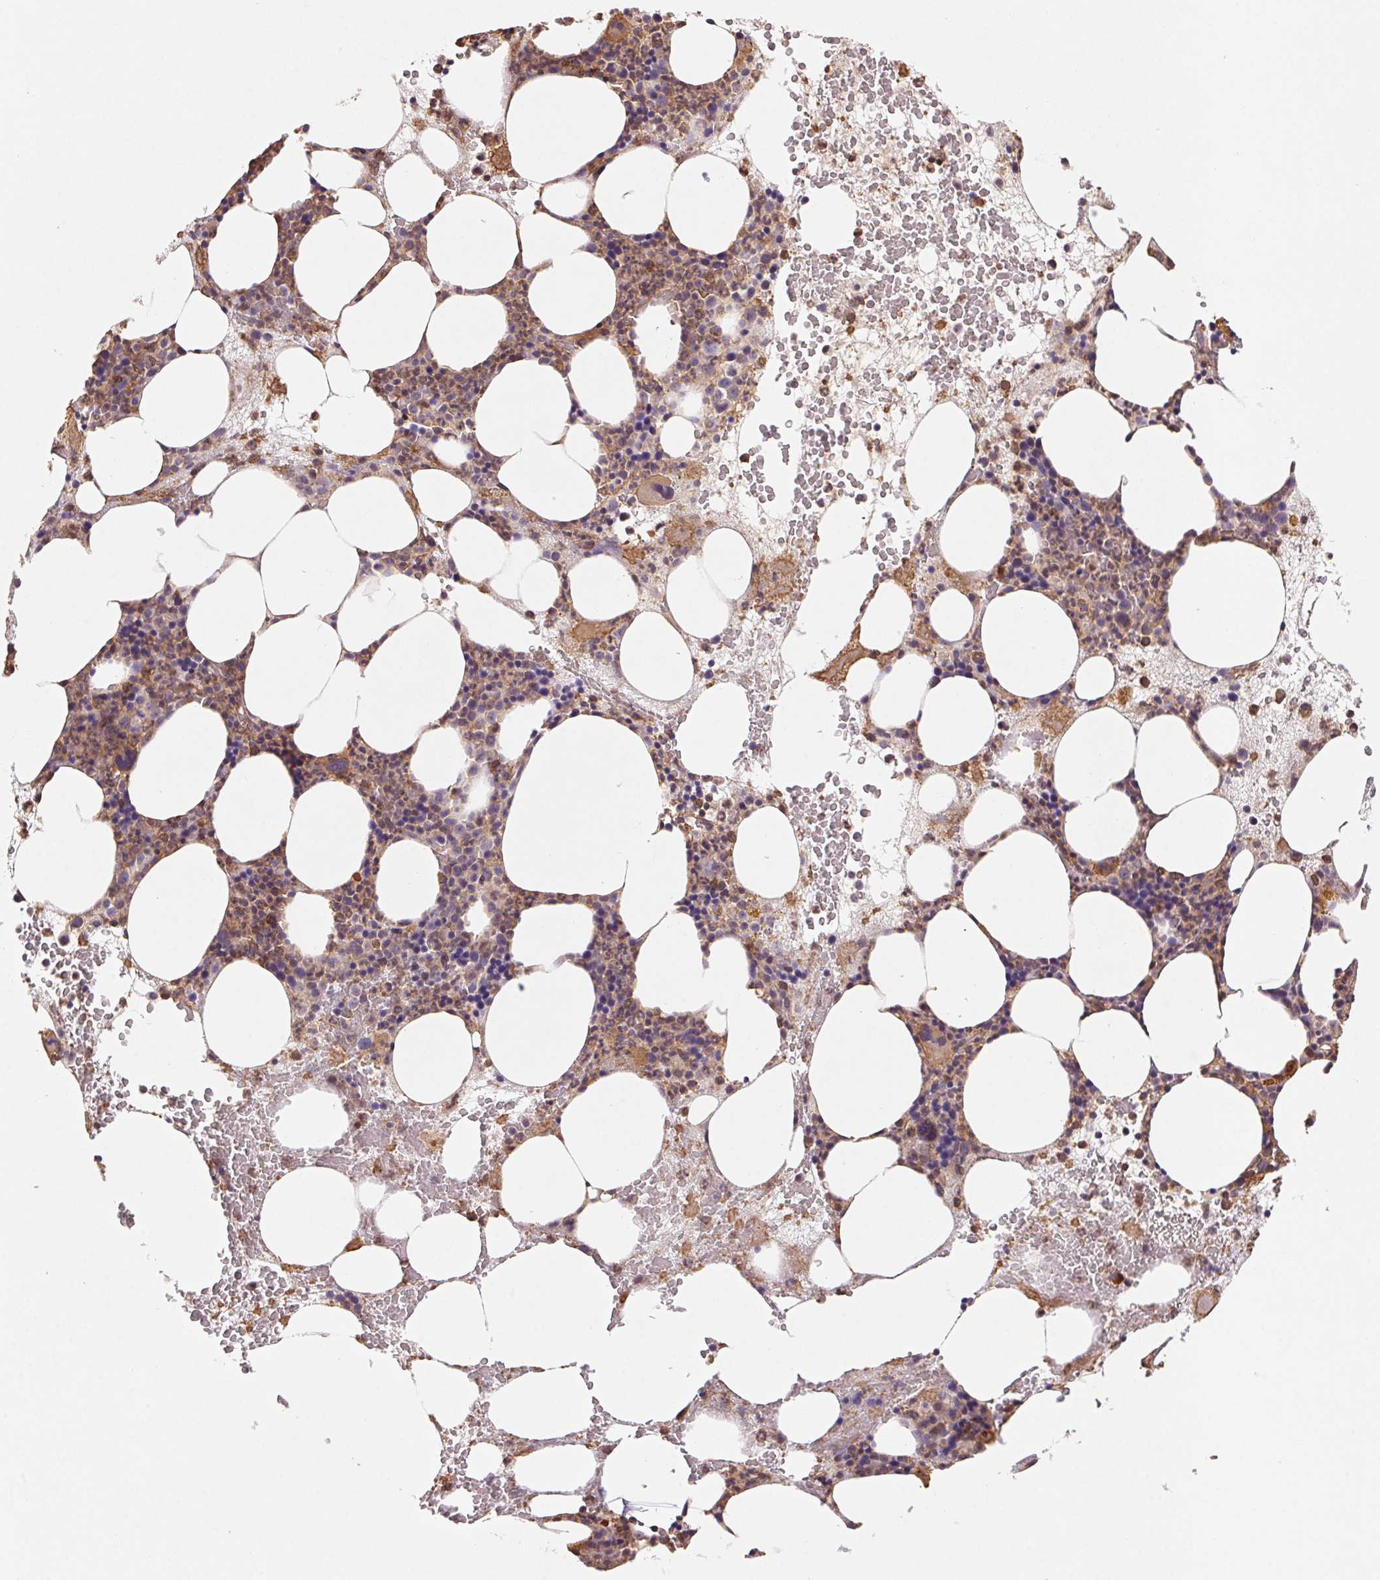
{"staining": {"intensity": "moderate", "quantity": "25%-75%", "location": "cytoplasmic/membranous"}, "tissue": "bone marrow", "cell_type": "Hematopoietic cells", "image_type": "normal", "snomed": [{"axis": "morphology", "description": "Normal tissue, NOS"}, {"axis": "topography", "description": "Bone marrow"}], "caption": "Immunohistochemical staining of unremarkable bone marrow shows medium levels of moderate cytoplasmic/membranous staining in approximately 25%-75% of hematopoietic cells. (IHC, brightfield microscopy, high magnification).", "gene": "ATG10", "patient": {"sex": "male", "age": 89}}